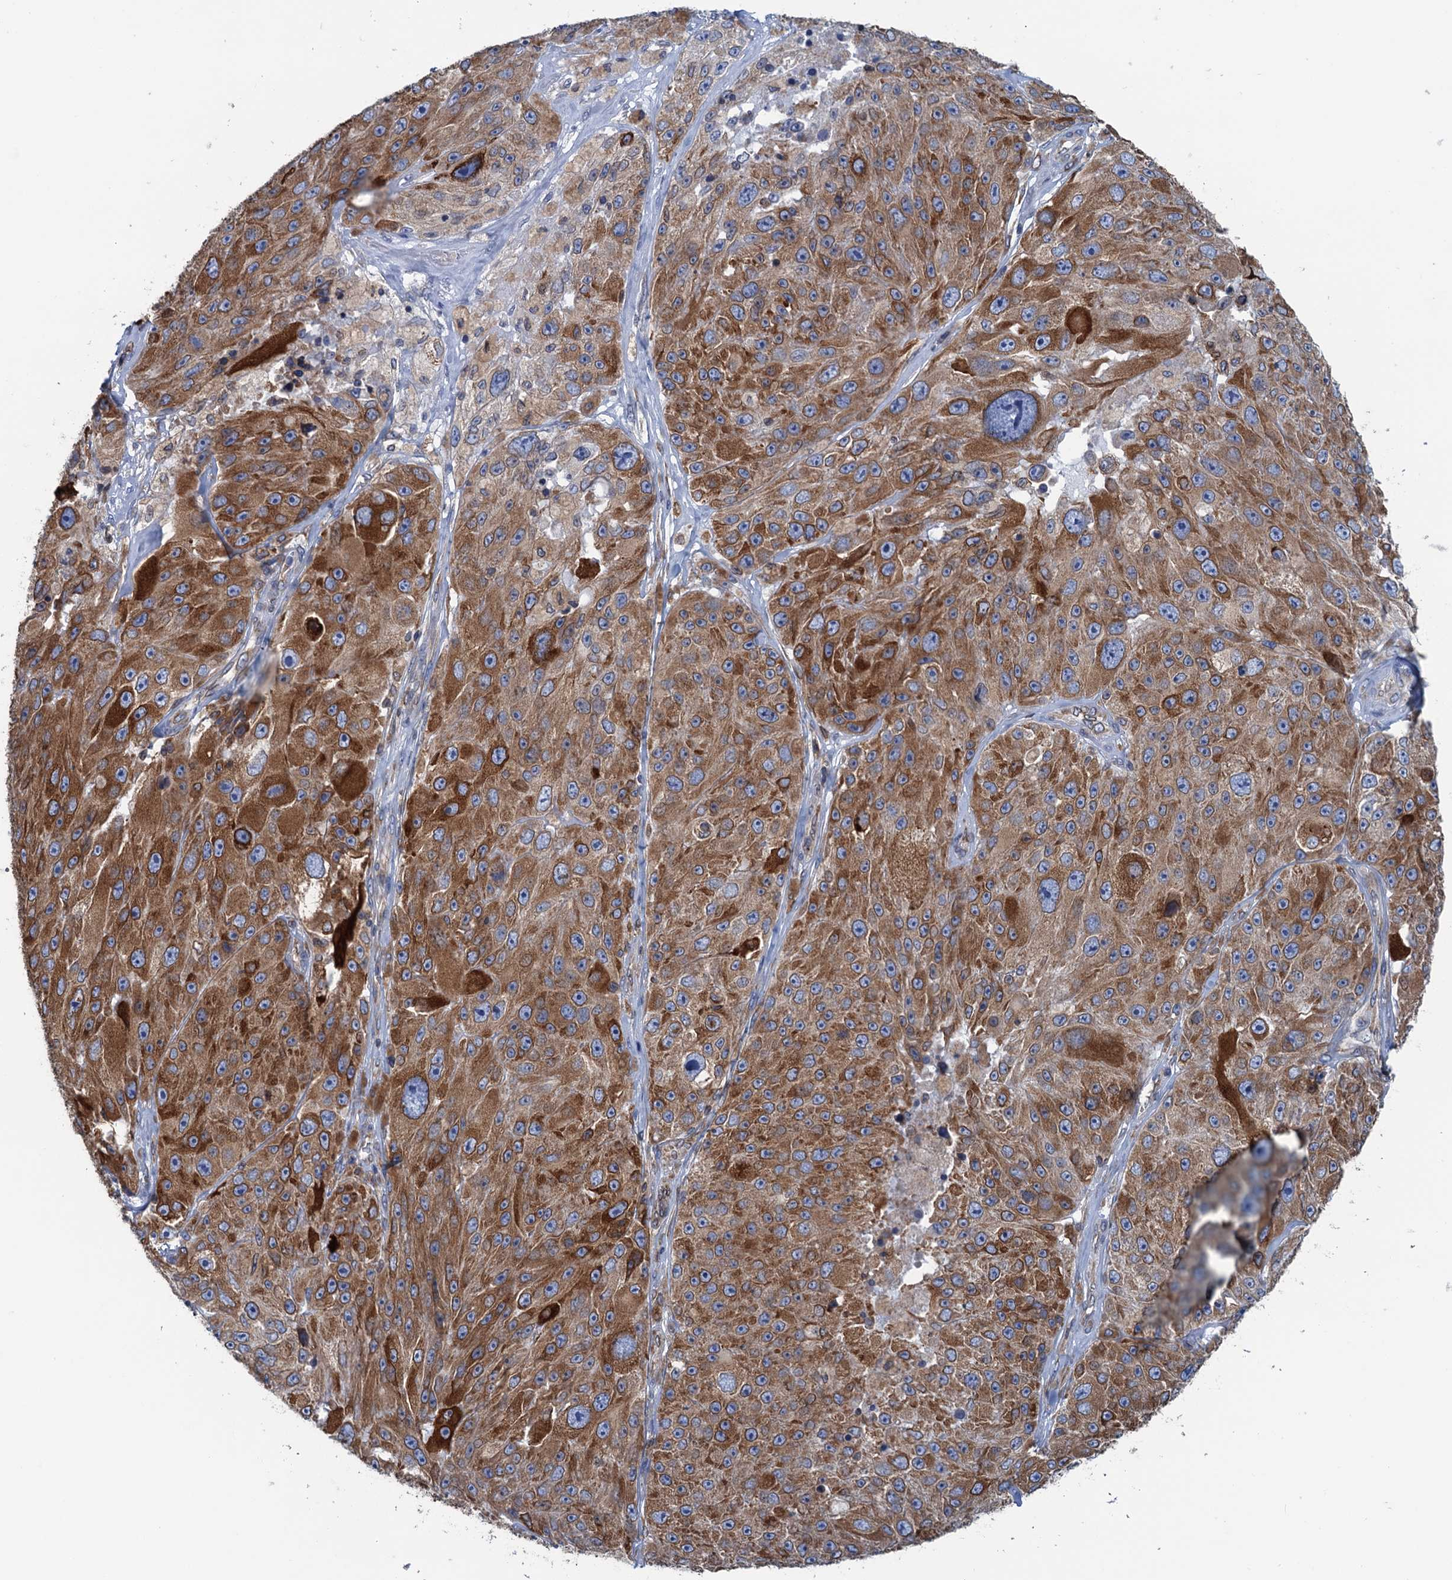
{"staining": {"intensity": "moderate", "quantity": ">75%", "location": "cytoplasmic/membranous"}, "tissue": "melanoma", "cell_type": "Tumor cells", "image_type": "cancer", "snomed": [{"axis": "morphology", "description": "Malignant melanoma, Metastatic site"}, {"axis": "topography", "description": "Lymph node"}], "caption": "Melanoma was stained to show a protein in brown. There is medium levels of moderate cytoplasmic/membranous expression in approximately >75% of tumor cells.", "gene": "TMEM205", "patient": {"sex": "male", "age": 62}}